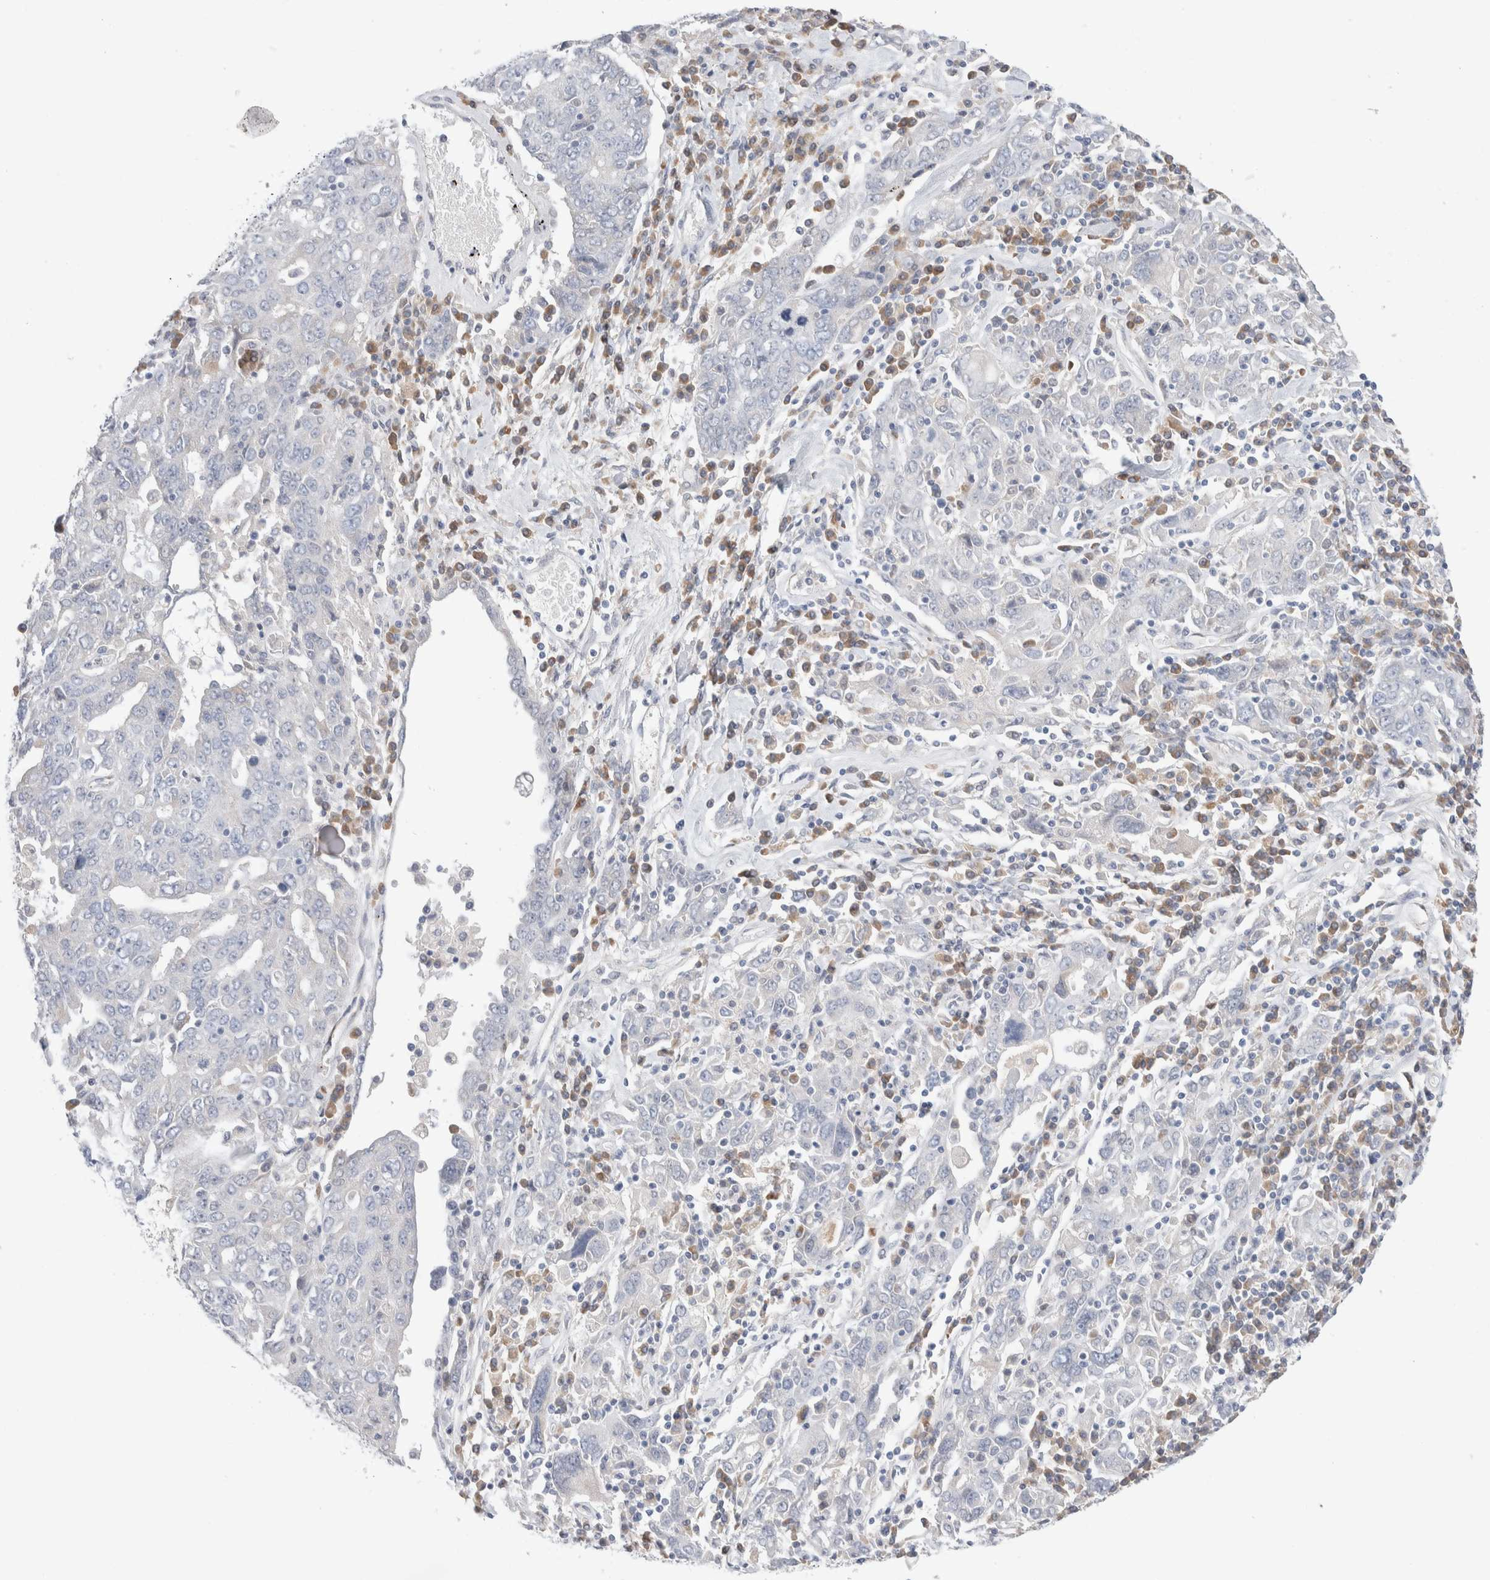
{"staining": {"intensity": "negative", "quantity": "none", "location": "none"}, "tissue": "ovarian cancer", "cell_type": "Tumor cells", "image_type": "cancer", "snomed": [{"axis": "morphology", "description": "Carcinoma, endometroid"}, {"axis": "topography", "description": "Ovary"}], "caption": "The histopathology image displays no significant expression in tumor cells of ovarian endometroid carcinoma. (Brightfield microscopy of DAB (3,3'-diaminobenzidine) IHC at high magnification).", "gene": "RUSF1", "patient": {"sex": "female", "age": 62}}